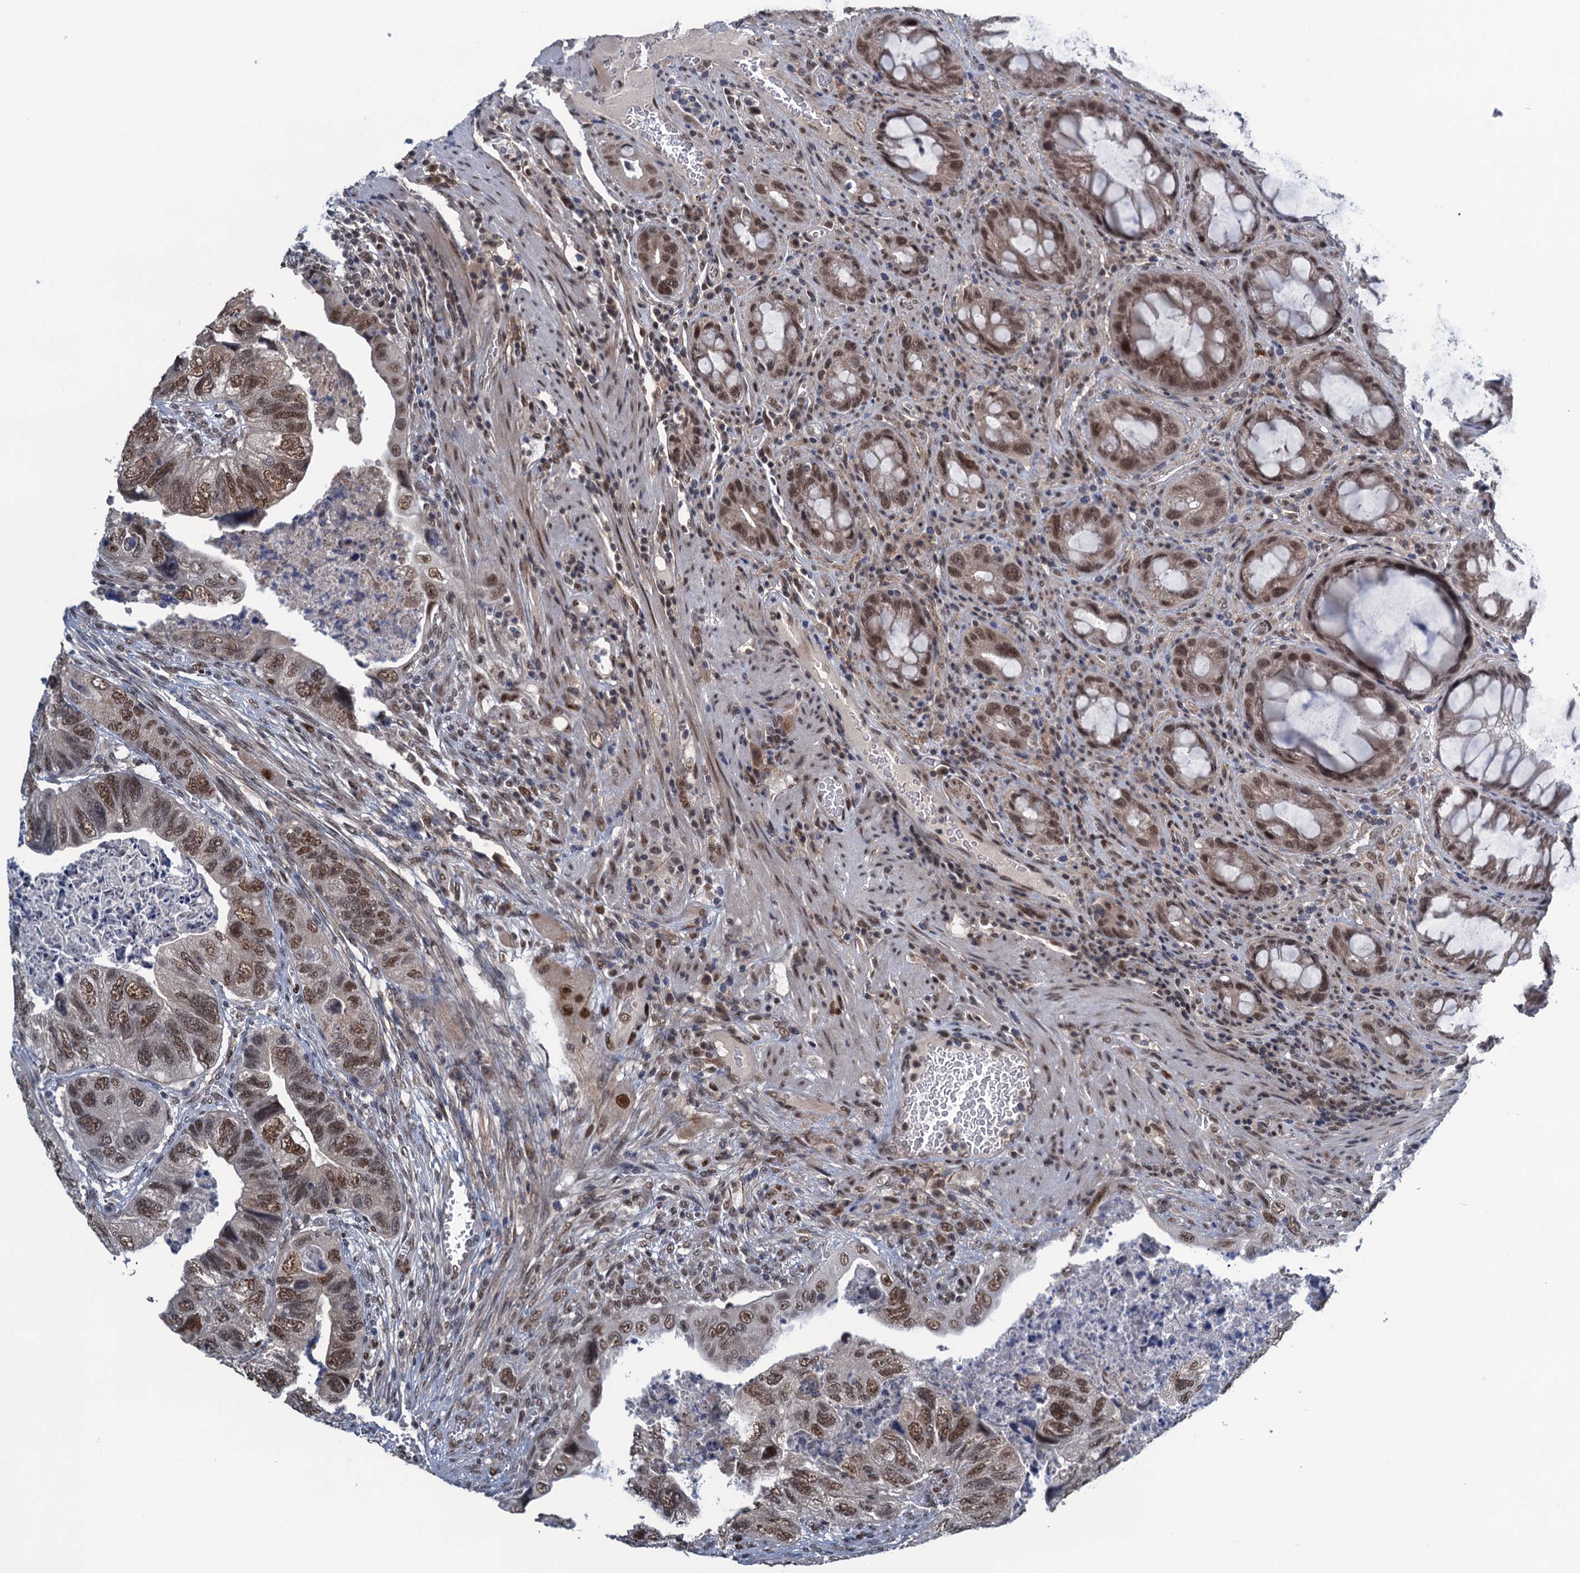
{"staining": {"intensity": "moderate", "quantity": ">75%", "location": "nuclear"}, "tissue": "colorectal cancer", "cell_type": "Tumor cells", "image_type": "cancer", "snomed": [{"axis": "morphology", "description": "Adenocarcinoma, NOS"}, {"axis": "topography", "description": "Rectum"}], "caption": "Colorectal cancer (adenocarcinoma) was stained to show a protein in brown. There is medium levels of moderate nuclear expression in about >75% of tumor cells.", "gene": "SAE1", "patient": {"sex": "male", "age": 63}}